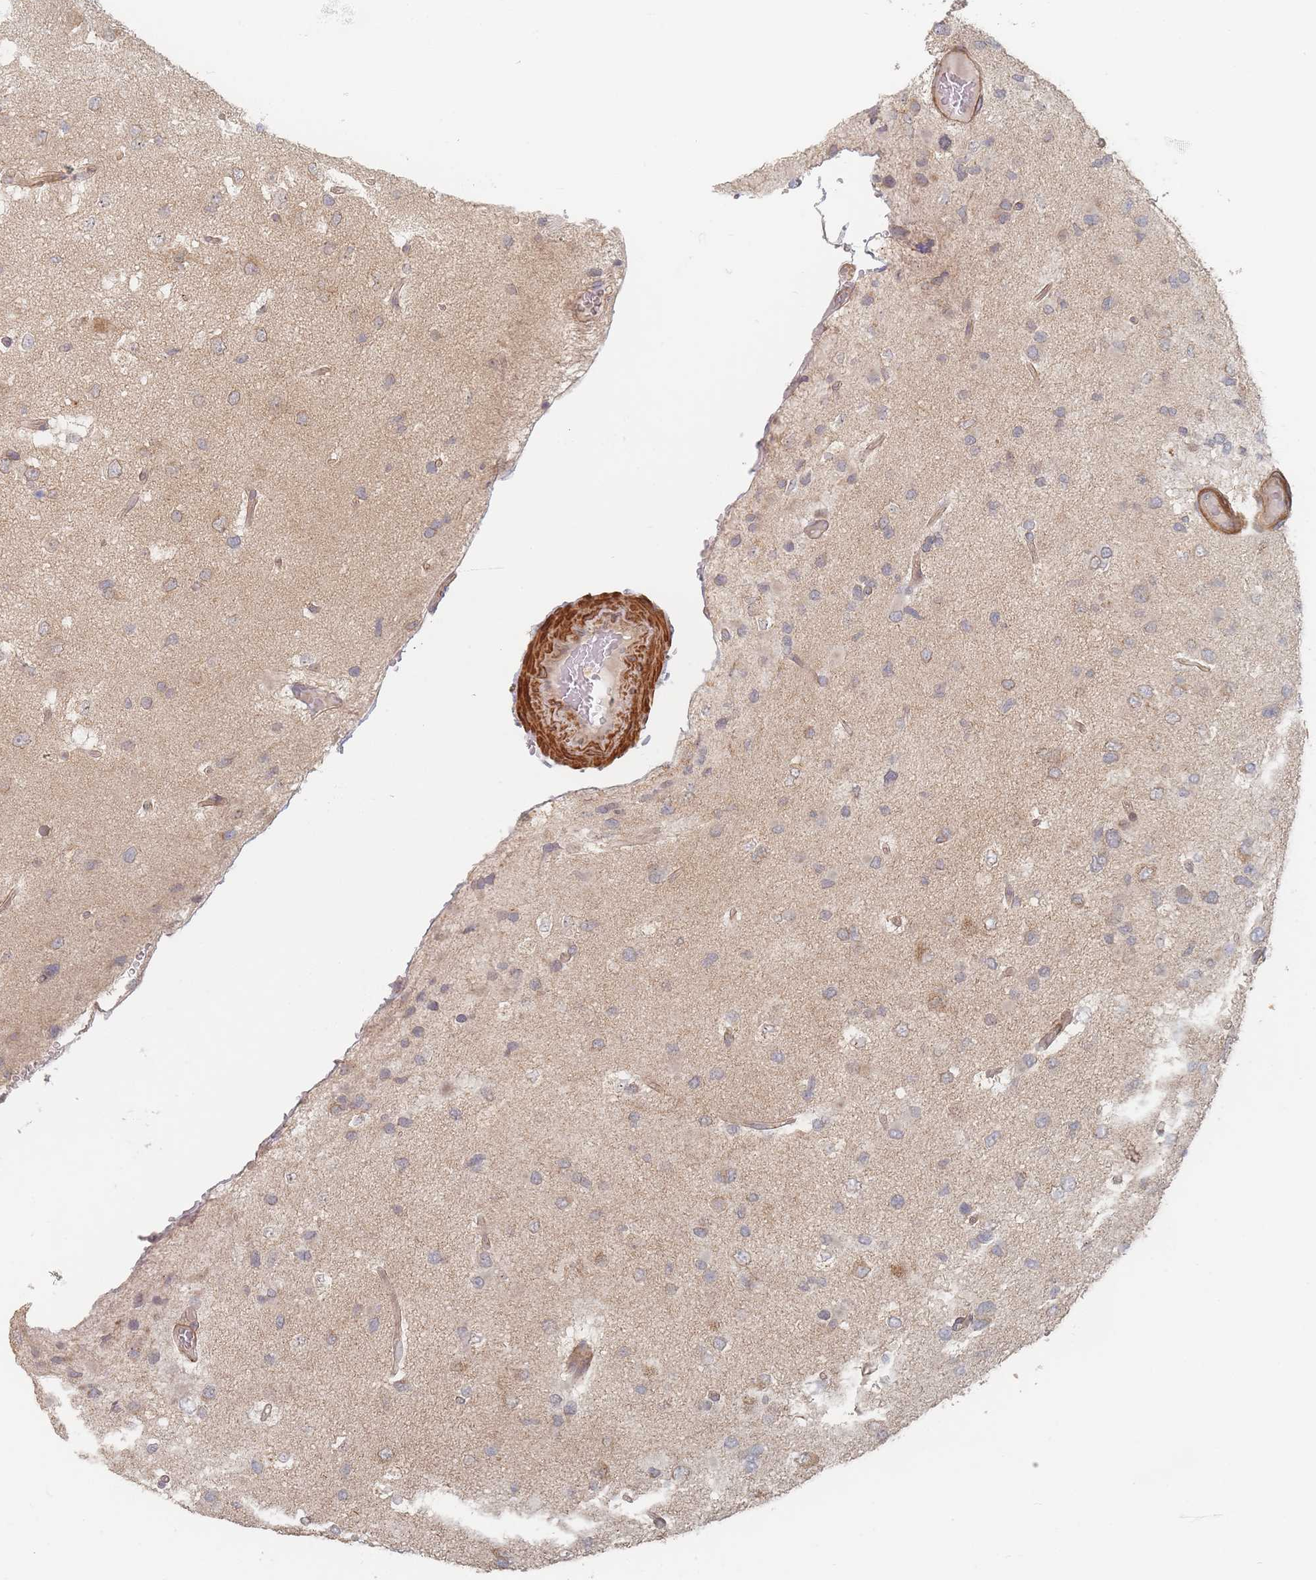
{"staining": {"intensity": "weak", "quantity": "25%-75%", "location": "cytoplasmic/membranous"}, "tissue": "glioma", "cell_type": "Tumor cells", "image_type": "cancer", "snomed": [{"axis": "morphology", "description": "Glioma, malignant, High grade"}, {"axis": "topography", "description": "Brain"}], "caption": "Immunohistochemistry (IHC) (DAB (3,3'-diaminobenzidine)) staining of human glioma shows weak cytoplasmic/membranous protein expression in approximately 25%-75% of tumor cells.", "gene": "GLE1", "patient": {"sex": "male", "age": 53}}